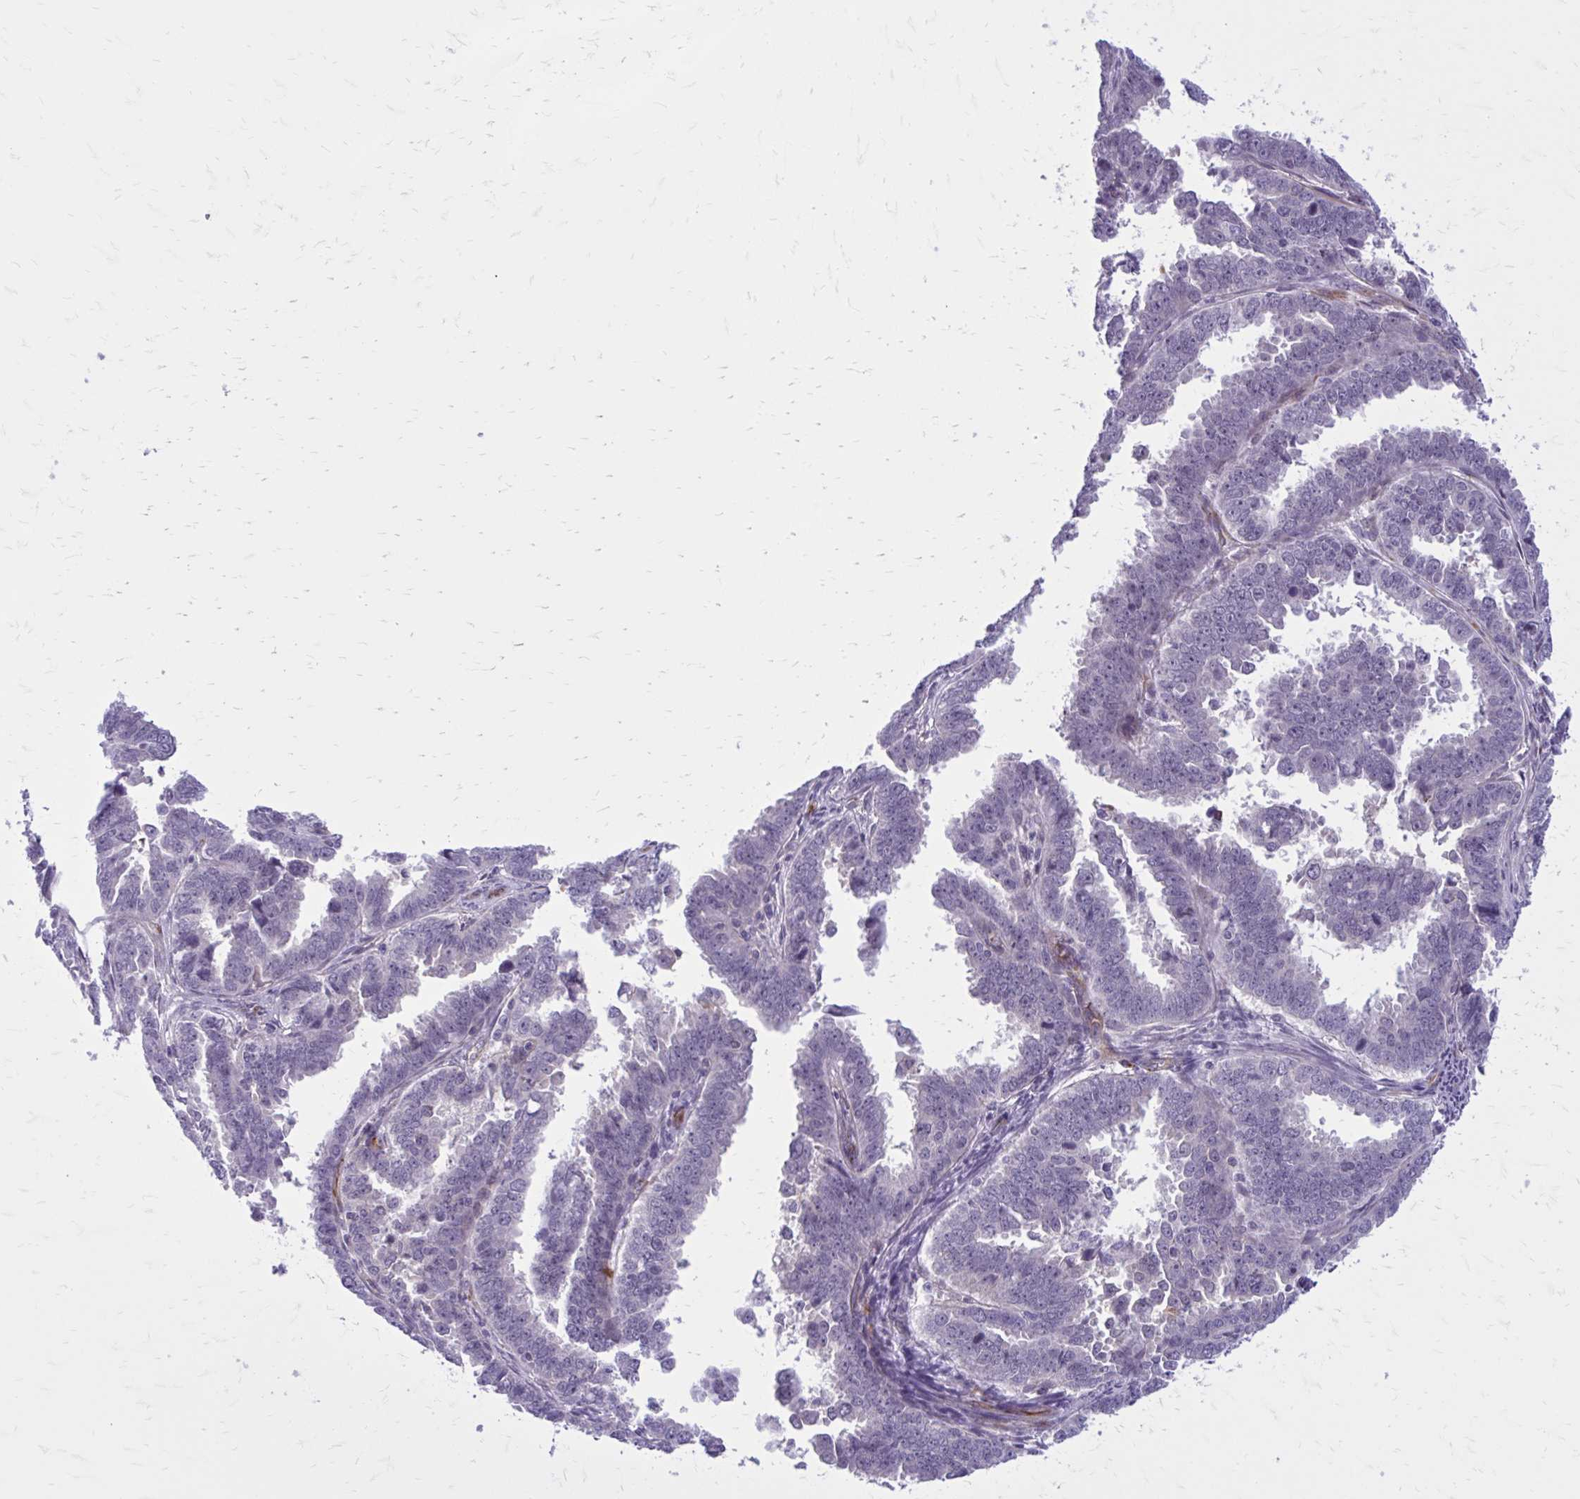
{"staining": {"intensity": "negative", "quantity": "none", "location": "none"}, "tissue": "endometrial cancer", "cell_type": "Tumor cells", "image_type": "cancer", "snomed": [{"axis": "morphology", "description": "Adenocarcinoma, NOS"}, {"axis": "topography", "description": "Endometrium"}], "caption": "There is no significant positivity in tumor cells of endometrial cancer (adenocarcinoma).", "gene": "BEND5", "patient": {"sex": "female", "age": 75}}